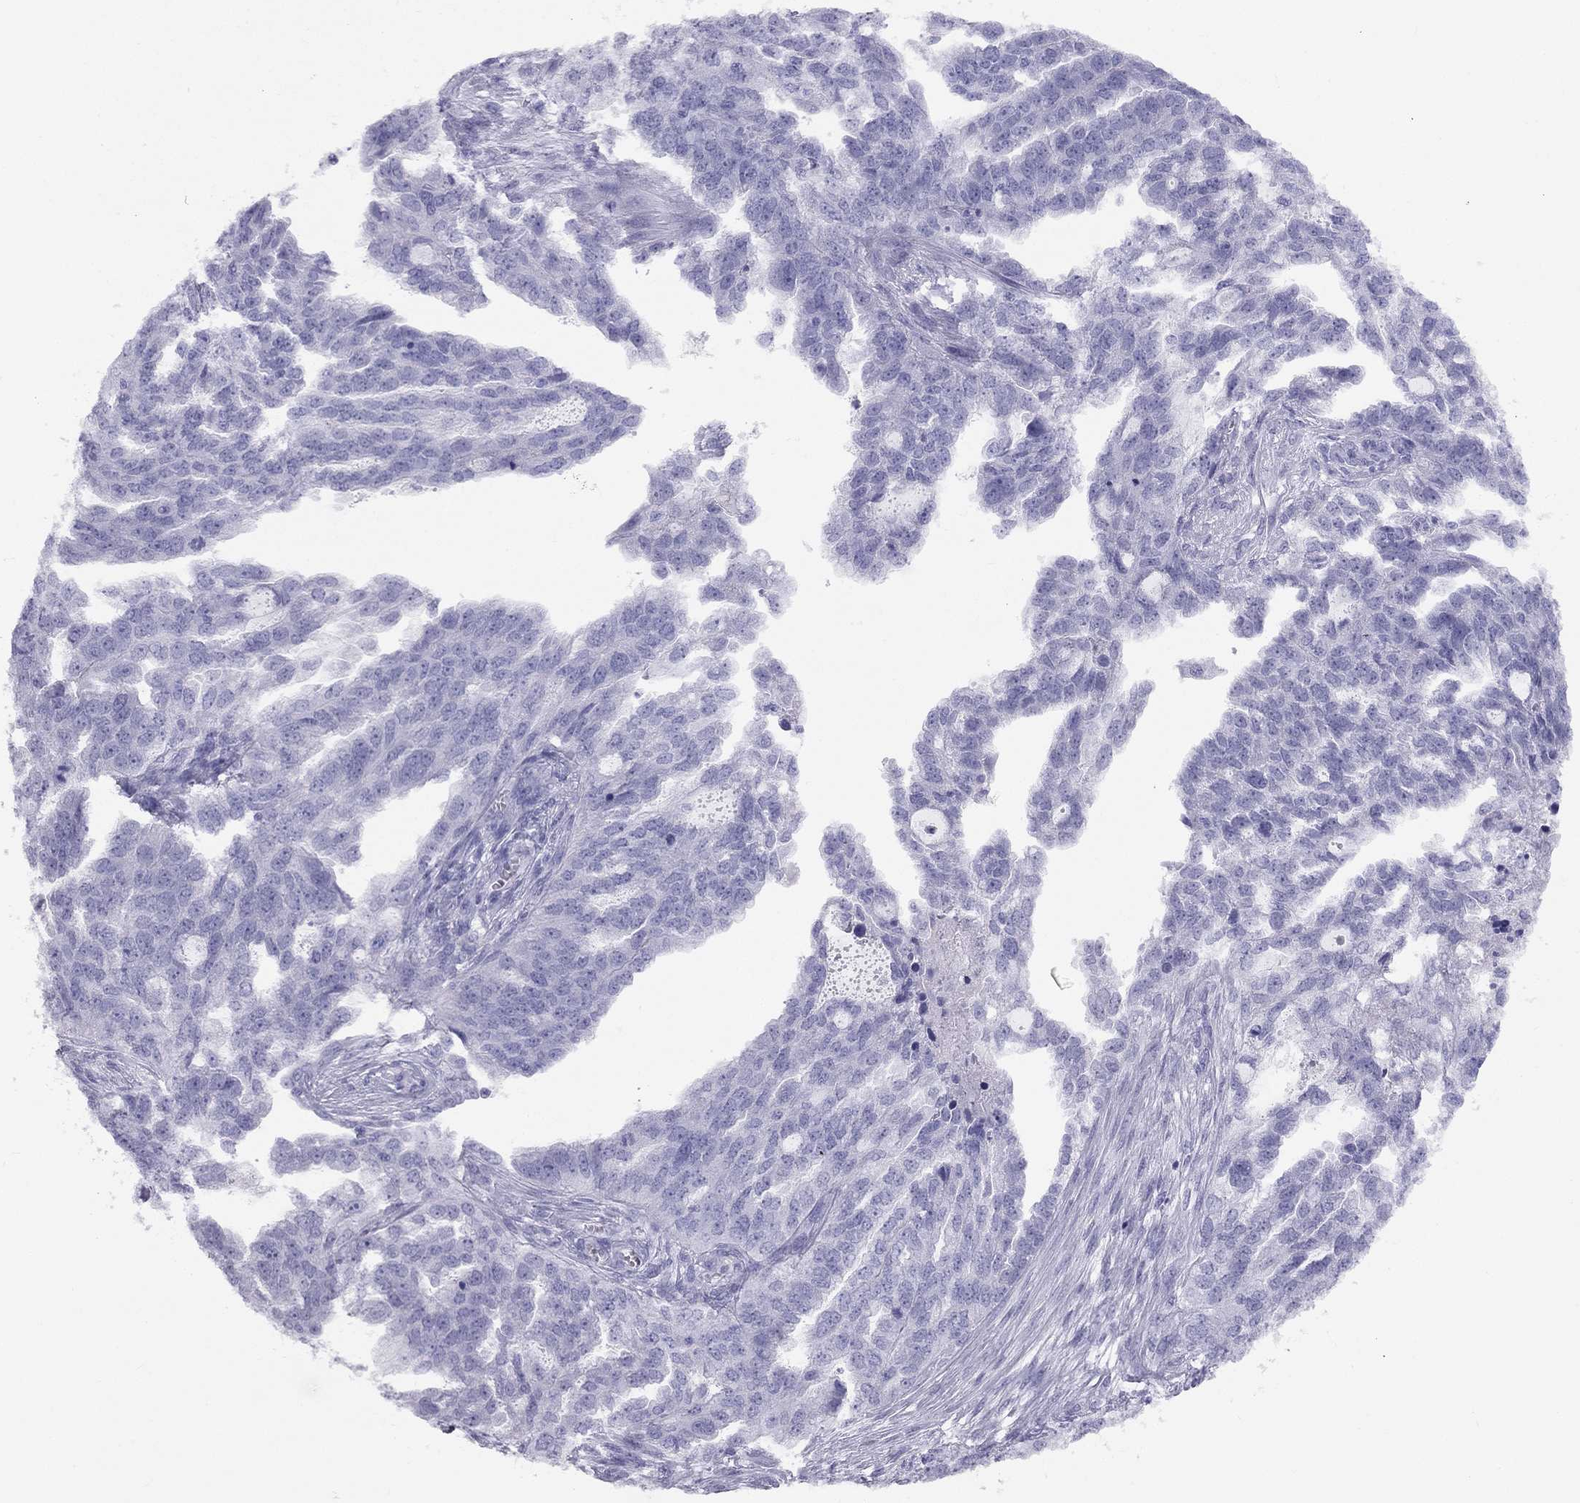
{"staining": {"intensity": "negative", "quantity": "none", "location": "none"}, "tissue": "ovarian cancer", "cell_type": "Tumor cells", "image_type": "cancer", "snomed": [{"axis": "morphology", "description": "Cystadenocarcinoma, serous, NOS"}, {"axis": "topography", "description": "Ovary"}], "caption": "Tumor cells are negative for brown protein staining in serous cystadenocarcinoma (ovarian).", "gene": "KLRG1", "patient": {"sex": "female", "age": 51}}